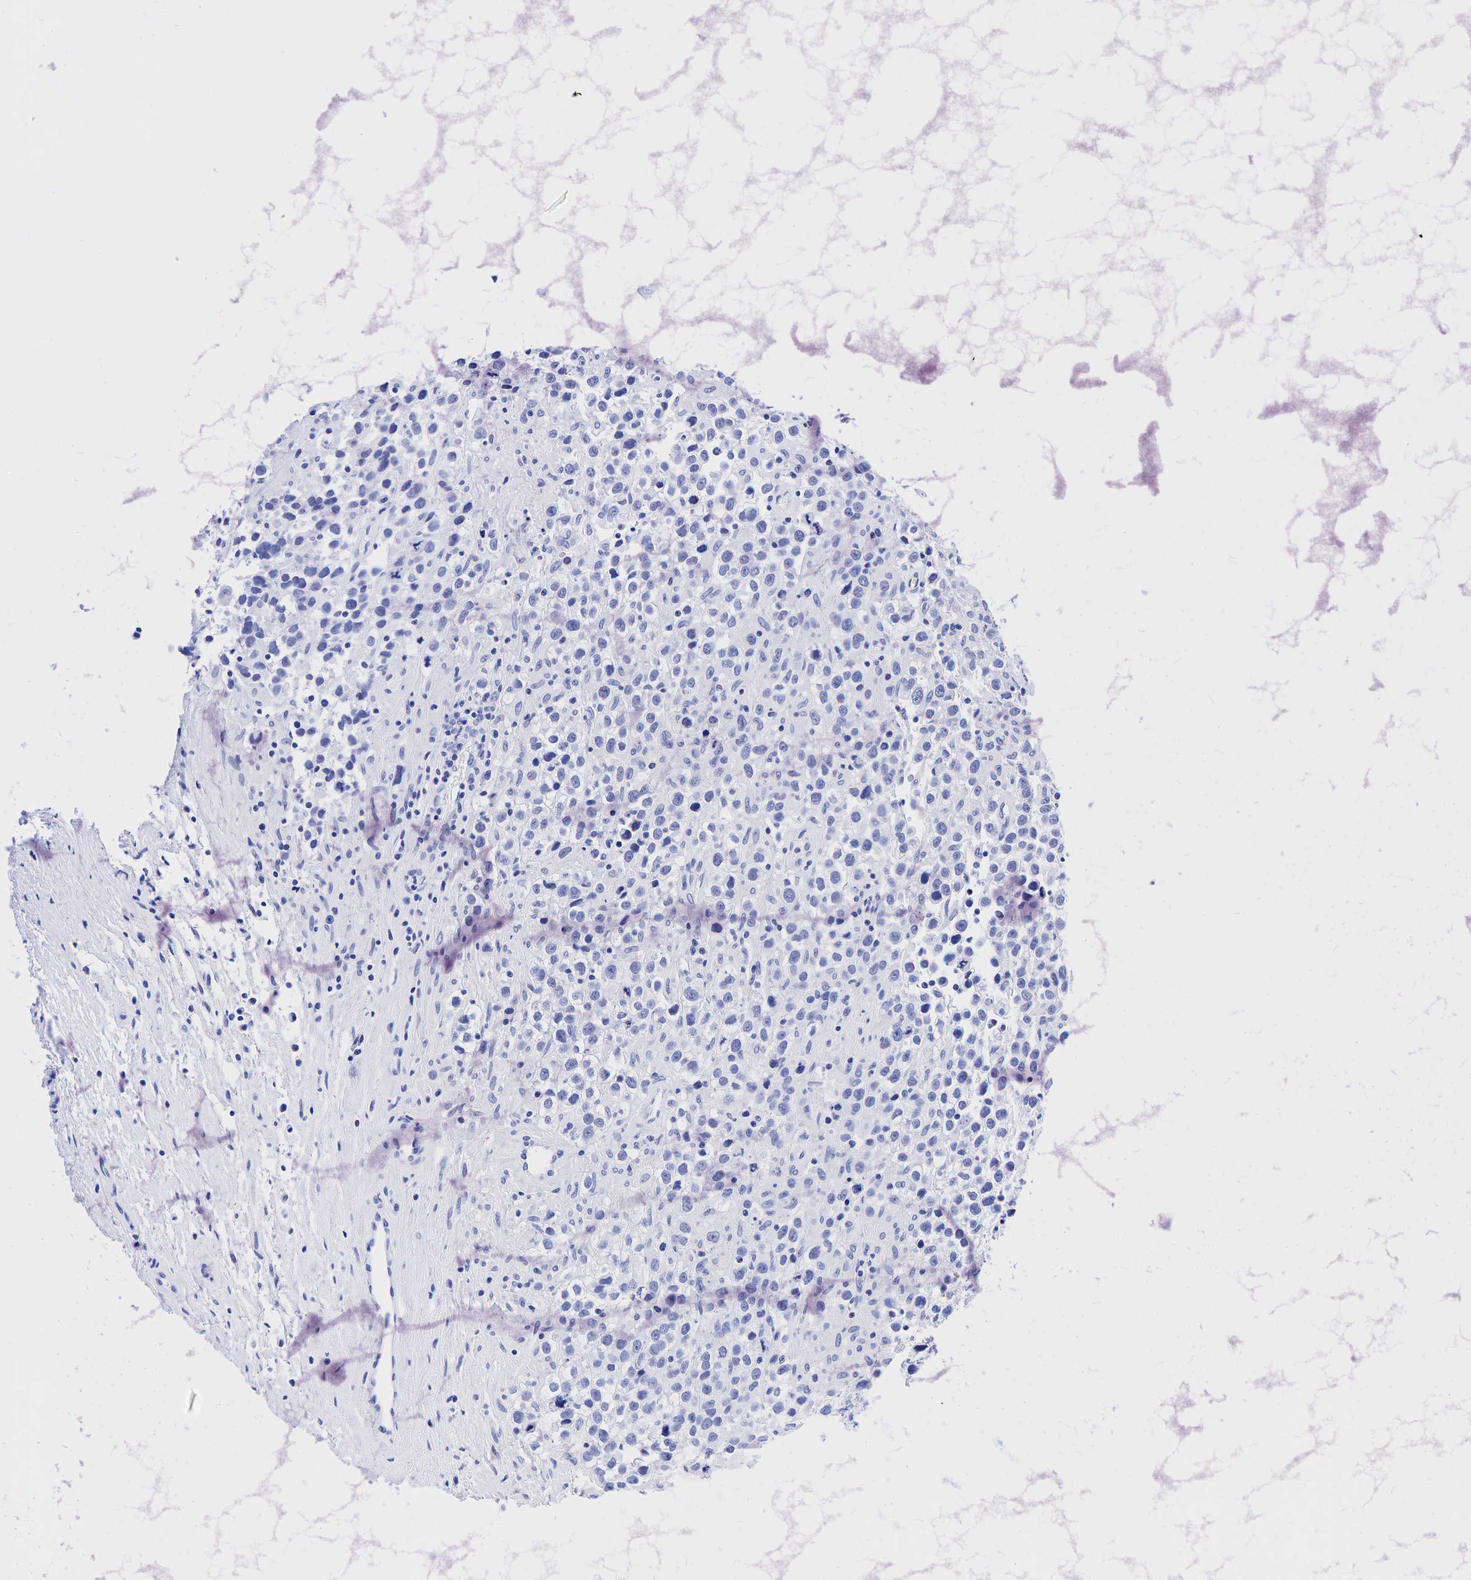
{"staining": {"intensity": "negative", "quantity": "none", "location": "none"}, "tissue": "testis cancer", "cell_type": "Tumor cells", "image_type": "cancer", "snomed": [{"axis": "morphology", "description": "Seminoma, NOS"}, {"axis": "topography", "description": "Testis"}], "caption": "IHC image of human seminoma (testis) stained for a protein (brown), which displays no staining in tumor cells.", "gene": "KRT19", "patient": {"sex": "male", "age": 43}}